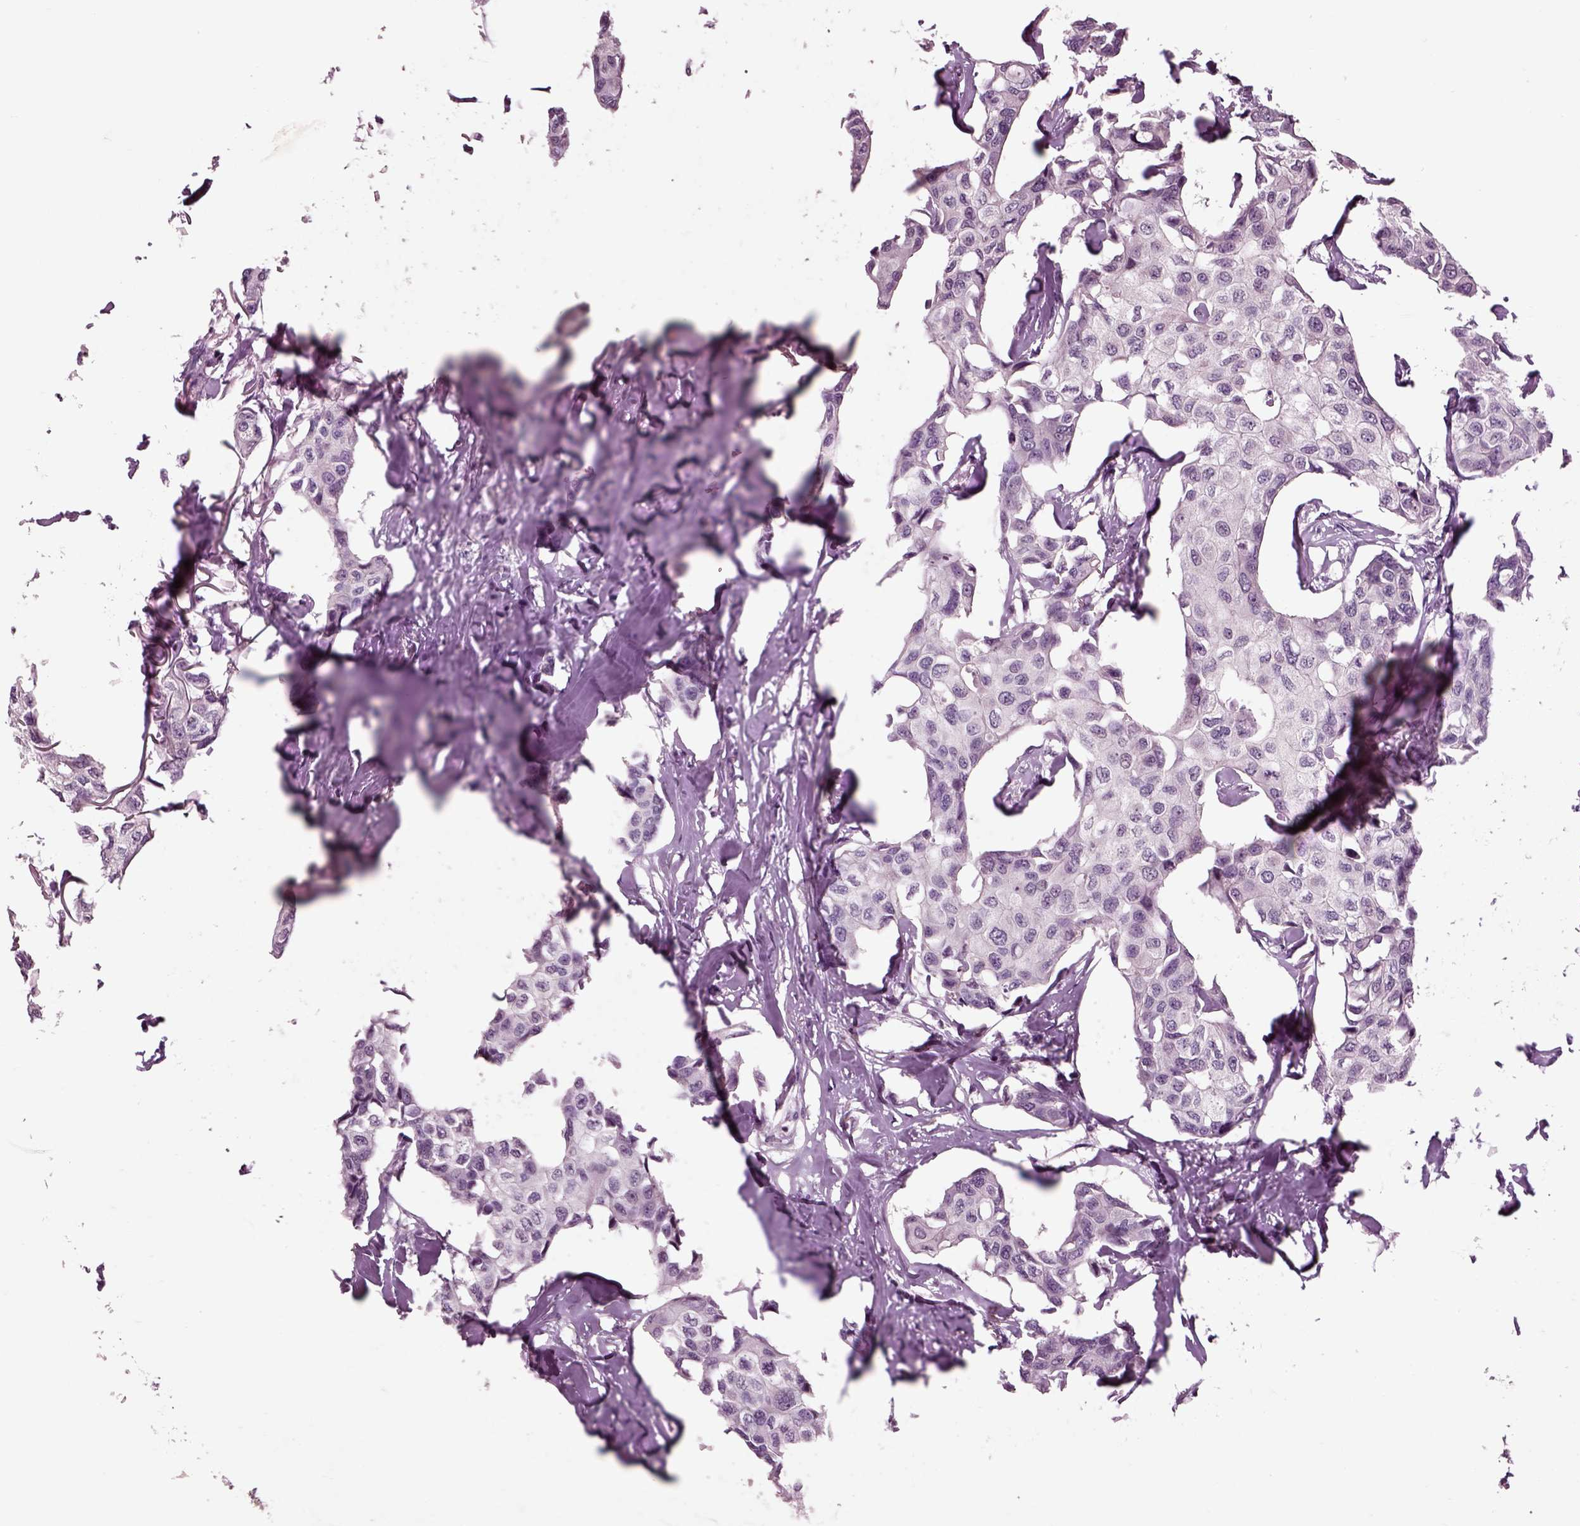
{"staining": {"intensity": "negative", "quantity": "none", "location": "none"}, "tissue": "breast cancer", "cell_type": "Tumor cells", "image_type": "cancer", "snomed": [{"axis": "morphology", "description": "Duct carcinoma"}, {"axis": "topography", "description": "Breast"}], "caption": "DAB (3,3'-diaminobenzidine) immunohistochemical staining of human breast cancer displays no significant staining in tumor cells.", "gene": "CHGB", "patient": {"sex": "female", "age": 80}}